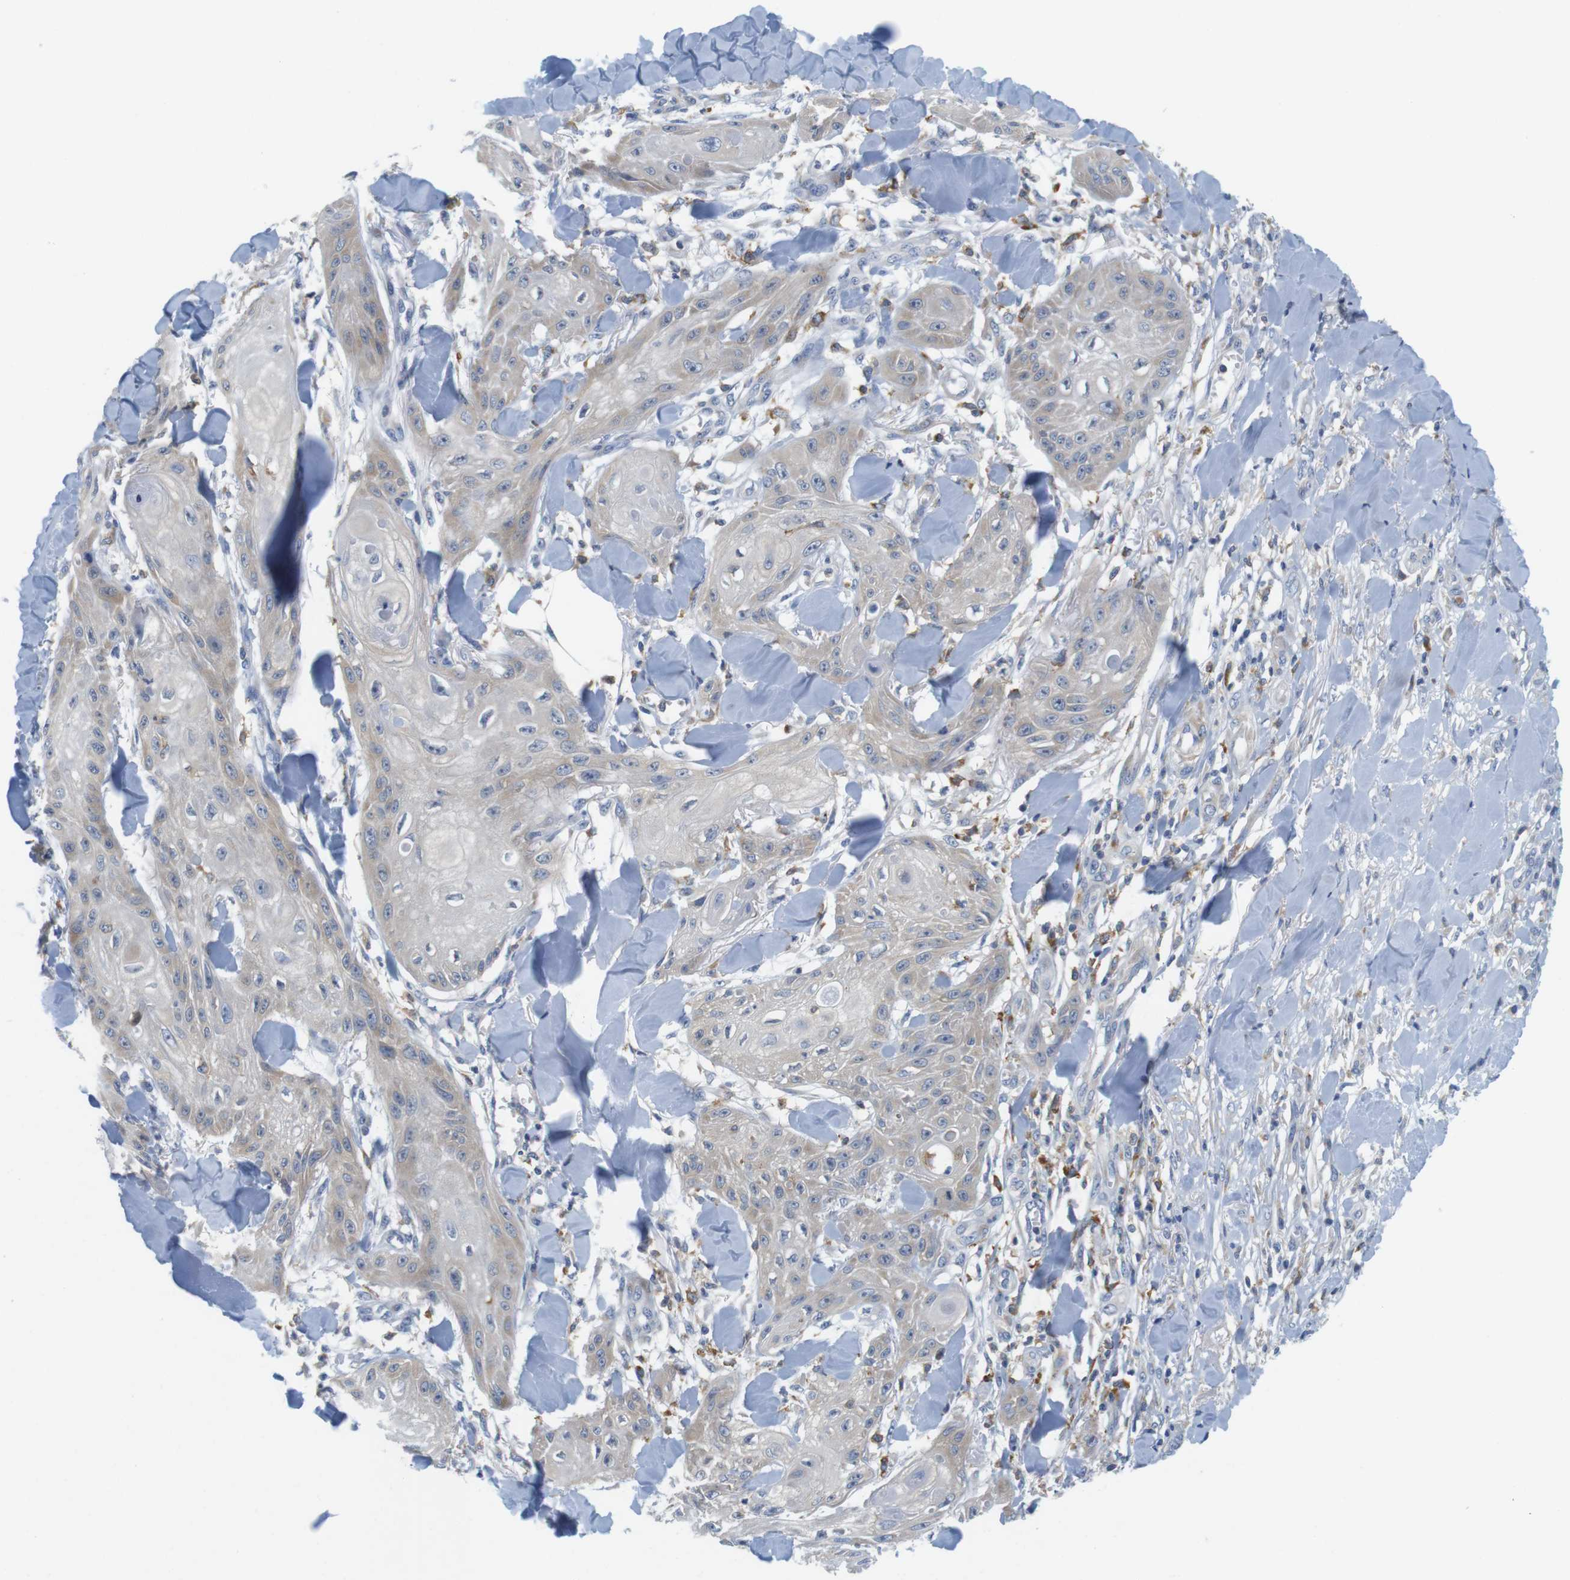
{"staining": {"intensity": "weak", "quantity": "25%-75%", "location": "cytoplasmic/membranous"}, "tissue": "skin cancer", "cell_type": "Tumor cells", "image_type": "cancer", "snomed": [{"axis": "morphology", "description": "Squamous cell carcinoma, NOS"}, {"axis": "topography", "description": "Skin"}], "caption": "DAB (3,3'-diaminobenzidine) immunohistochemical staining of skin squamous cell carcinoma exhibits weak cytoplasmic/membranous protein positivity in about 25%-75% of tumor cells. Ihc stains the protein of interest in brown and the nuclei are stained blue.", "gene": "CNGA2", "patient": {"sex": "male", "age": 74}}